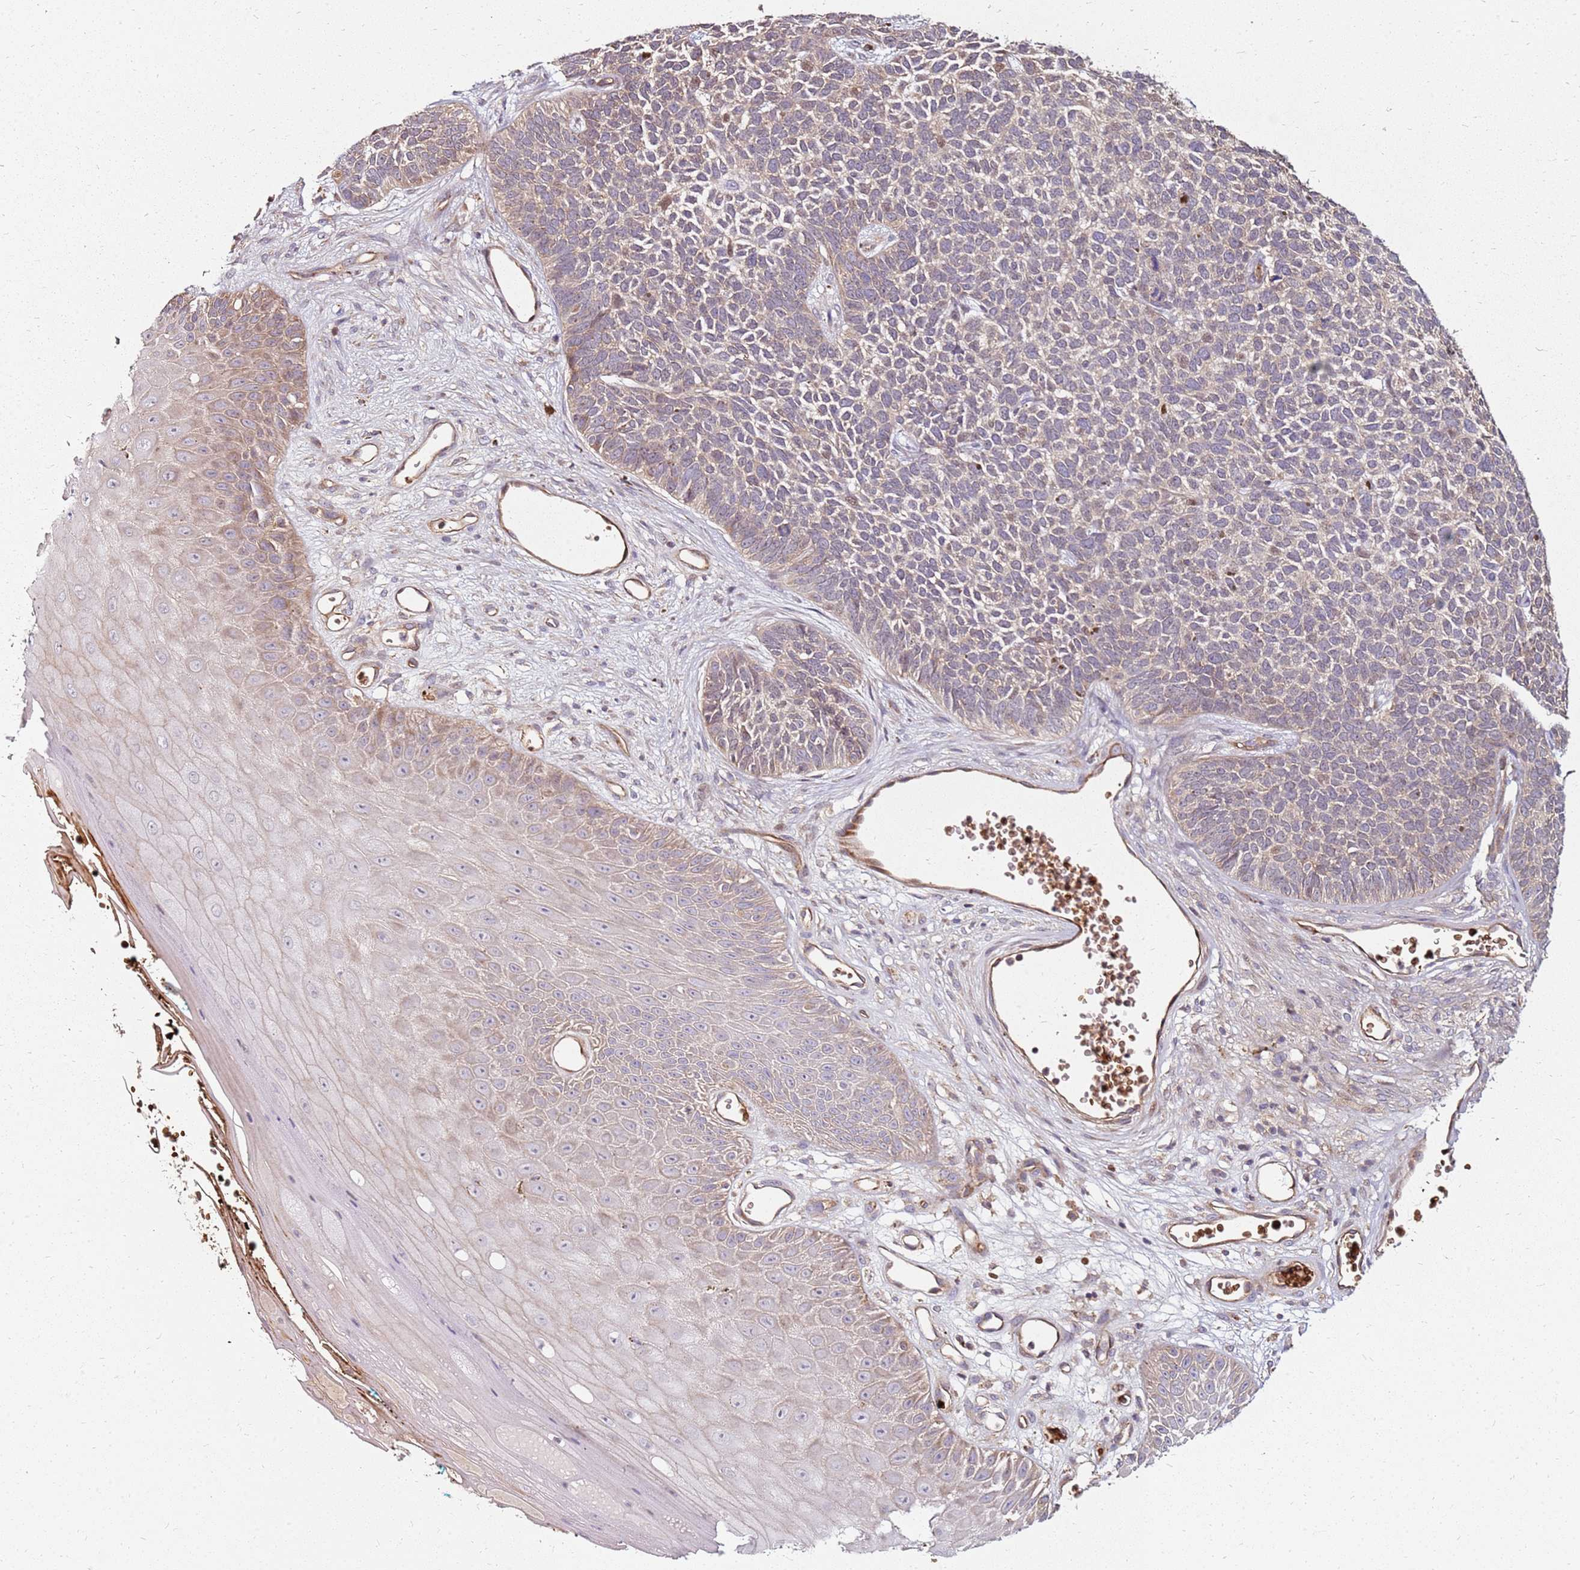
{"staining": {"intensity": "weak", "quantity": "<25%", "location": "cytoplasmic/membranous"}, "tissue": "skin cancer", "cell_type": "Tumor cells", "image_type": "cancer", "snomed": [{"axis": "morphology", "description": "Basal cell carcinoma"}, {"axis": "topography", "description": "Skin"}], "caption": "This histopathology image is of skin basal cell carcinoma stained with immunohistochemistry to label a protein in brown with the nuclei are counter-stained blue. There is no staining in tumor cells.", "gene": "RNF11", "patient": {"sex": "female", "age": 84}}